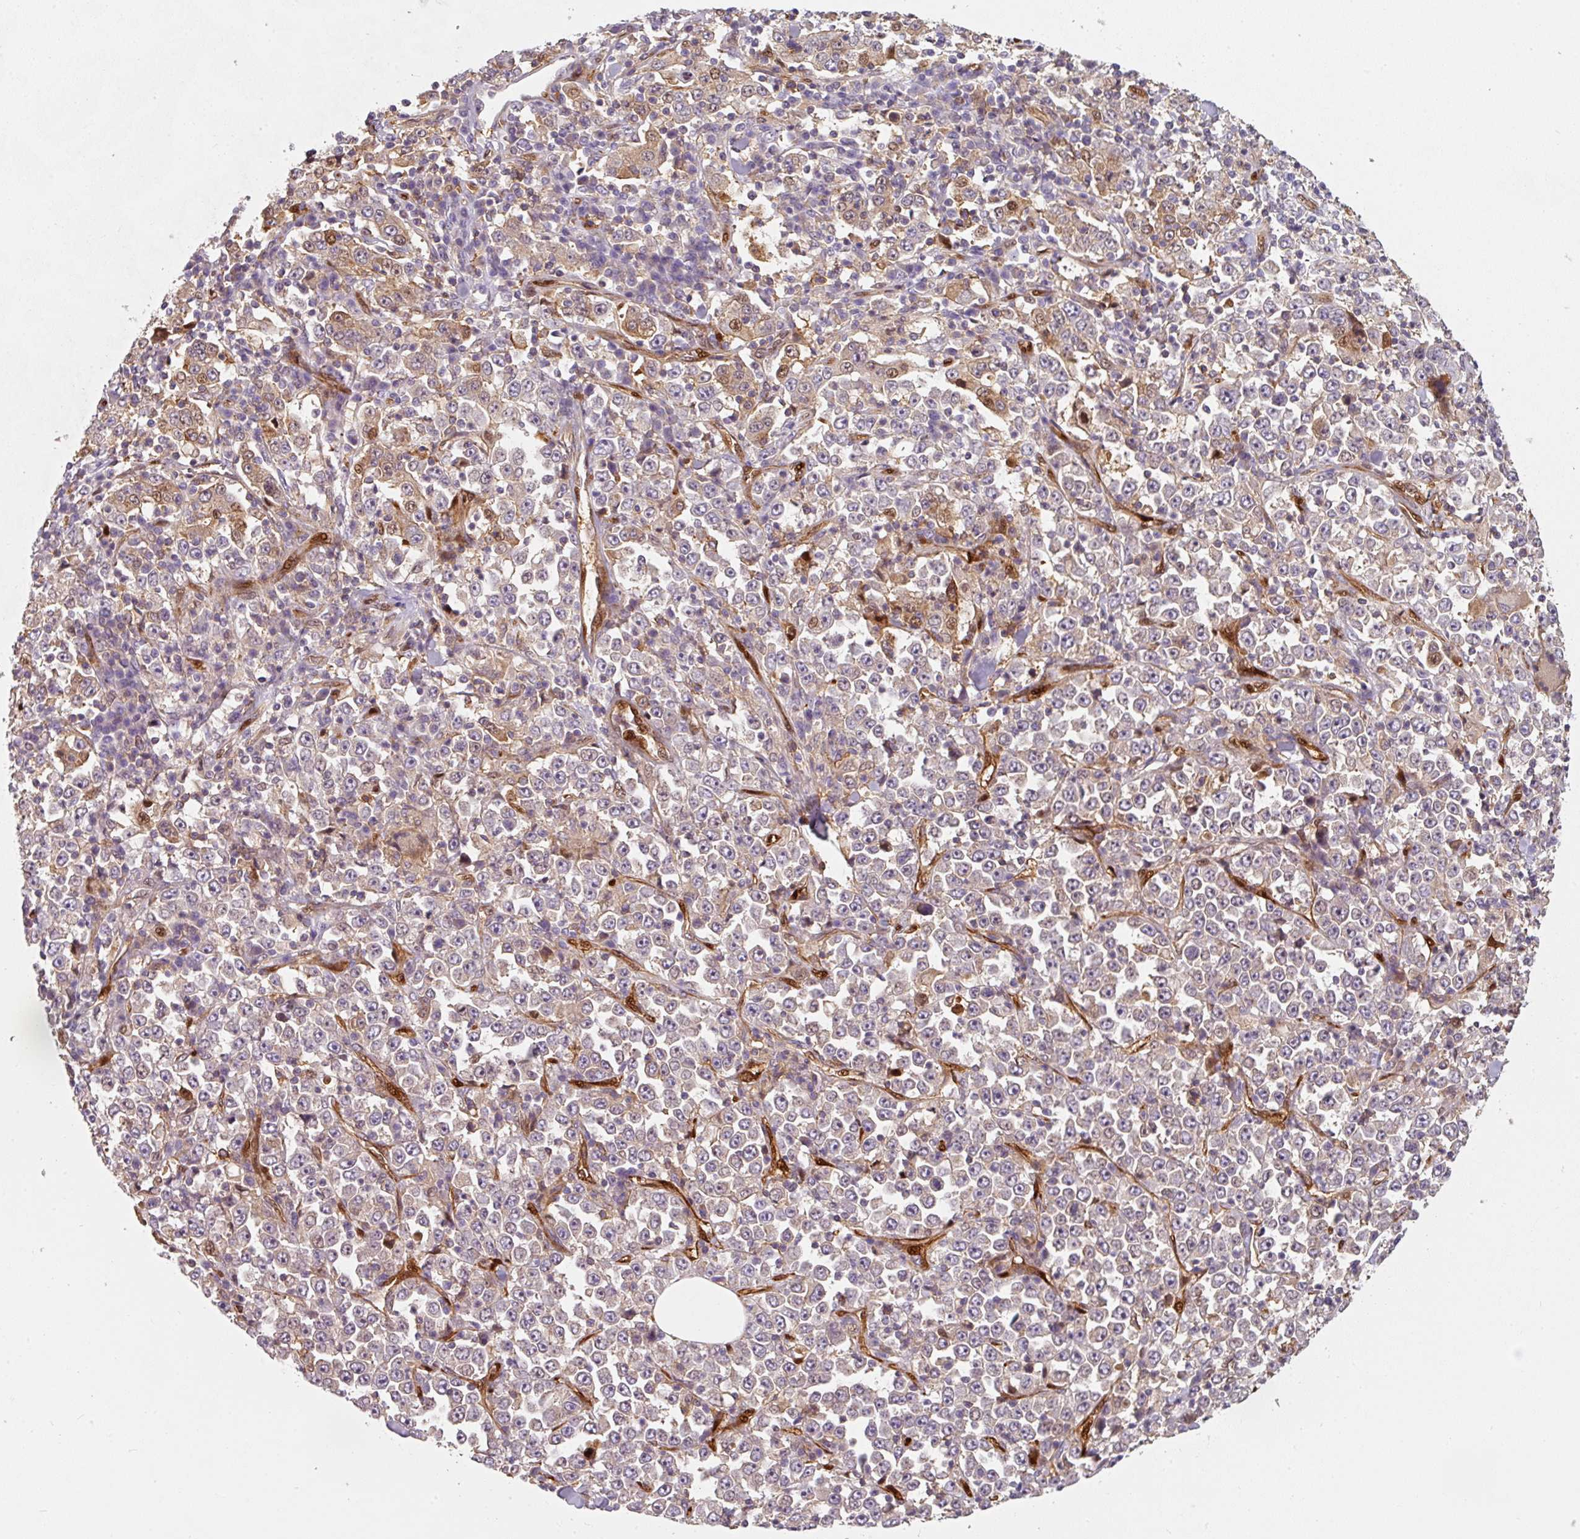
{"staining": {"intensity": "weak", "quantity": "<25%", "location": "cytoplasmic/membranous,nuclear"}, "tissue": "stomach cancer", "cell_type": "Tumor cells", "image_type": "cancer", "snomed": [{"axis": "morphology", "description": "Normal tissue, NOS"}, {"axis": "morphology", "description": "Adenocarcinoma, NOS"}, {"axis": "topography", "description": "Stomach, upper"}, {"axis": "topography", "description": "Stomach"}], "caption": "A micrograph of stomach cancer stained for a protein displays no brown staining in tumor cells.", "gene": "IQGAP2", "patient": {"sex": "male", "age": 59}}